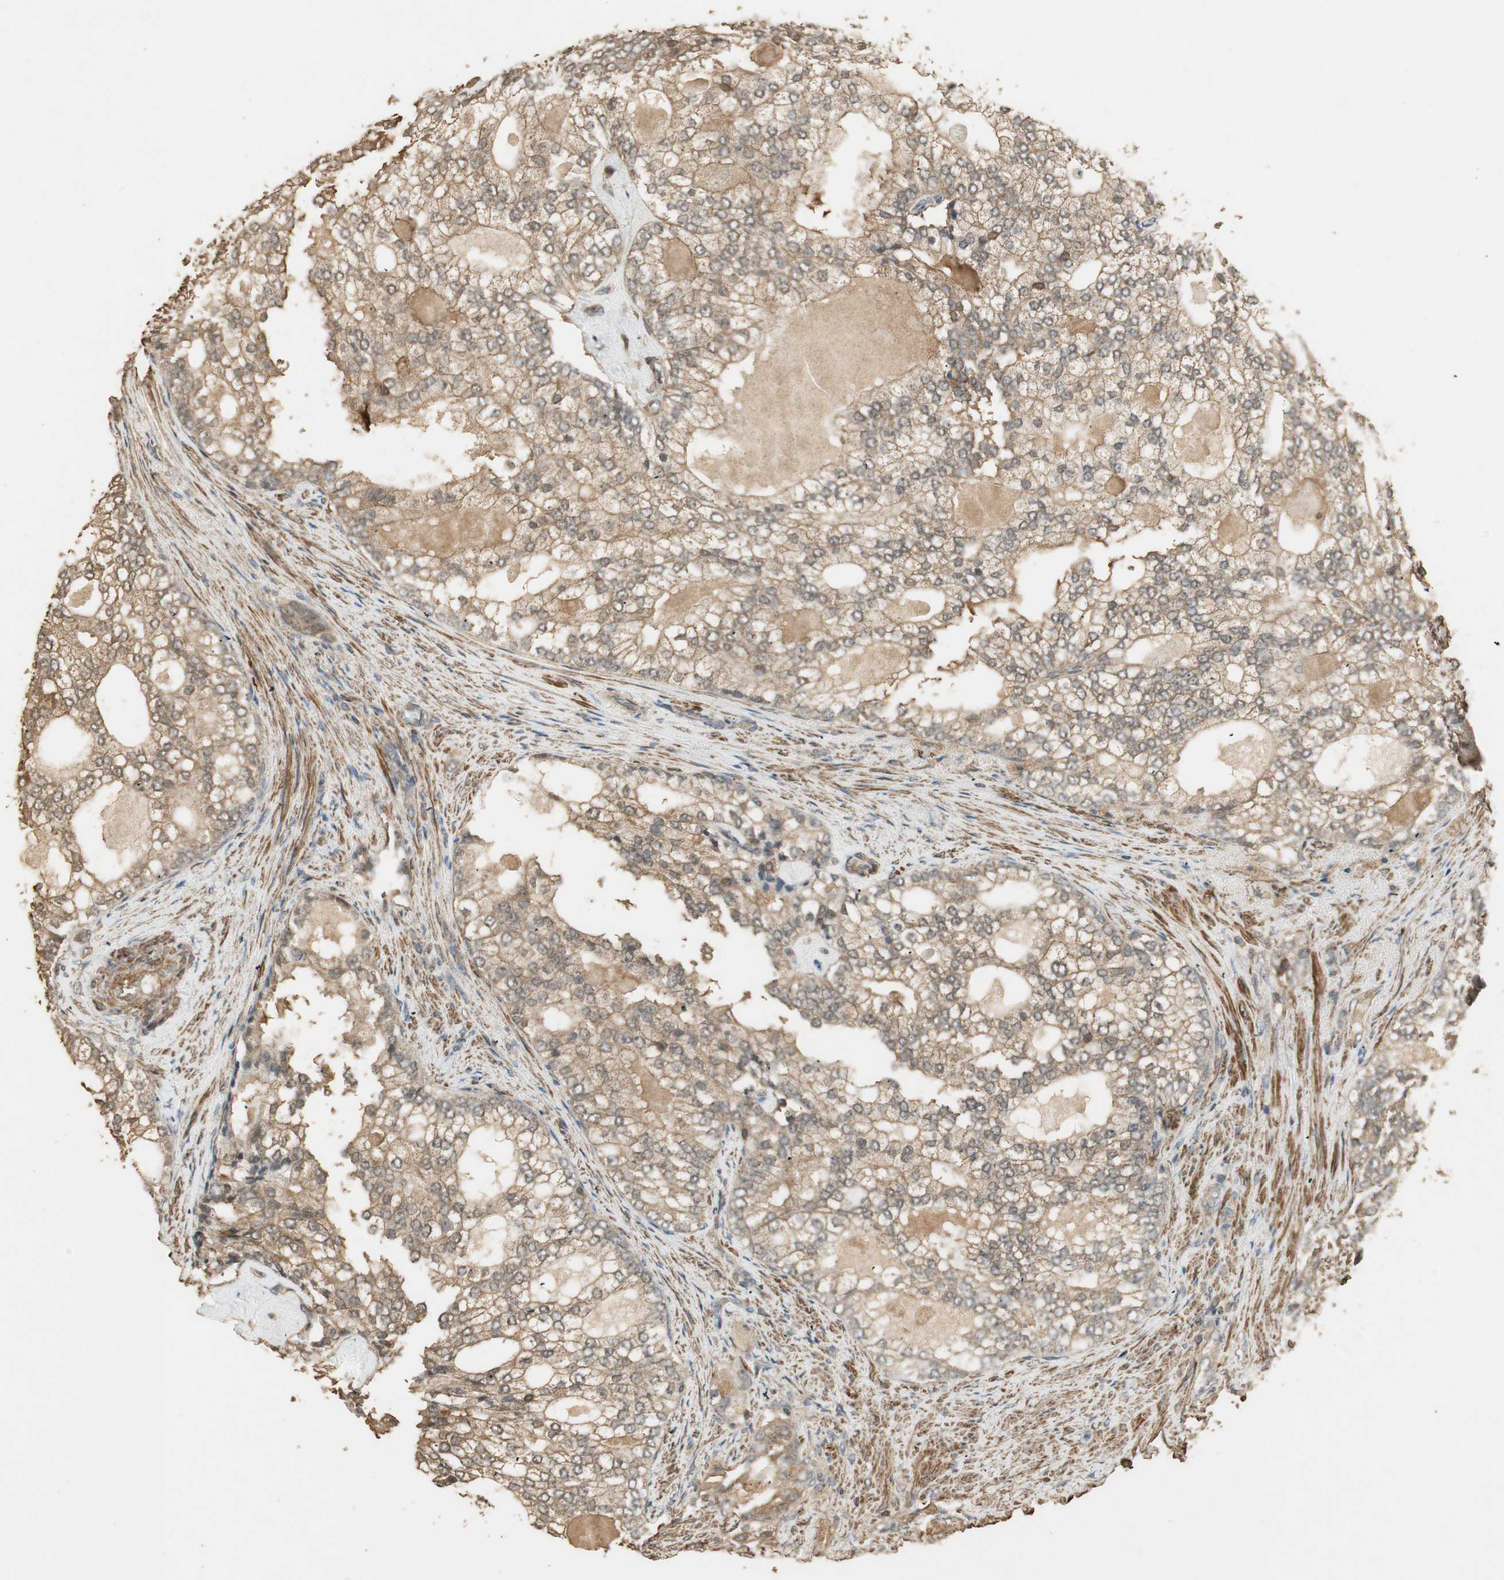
{"staining": {"intensity": "moderate", "quantity": ">75%", "location": "cytoplasmic/membranous"}, "tissue": "prostate cancer", "cell_type": "Tumor cells", "image_type": "cancer", "snomed": [{"axis": "morphology", "description": "Adenocarcinoma, High grade"}, {"axis": "topography", "description": "Prostate"}], "caption": "Prostate cancer stained with immunohistochemistry exhibits moderate cytoplasmic/membranous expression in about >75% of tumor cells.", "gene": "USP2", "patient": {"sex": "male", "age": 66}}